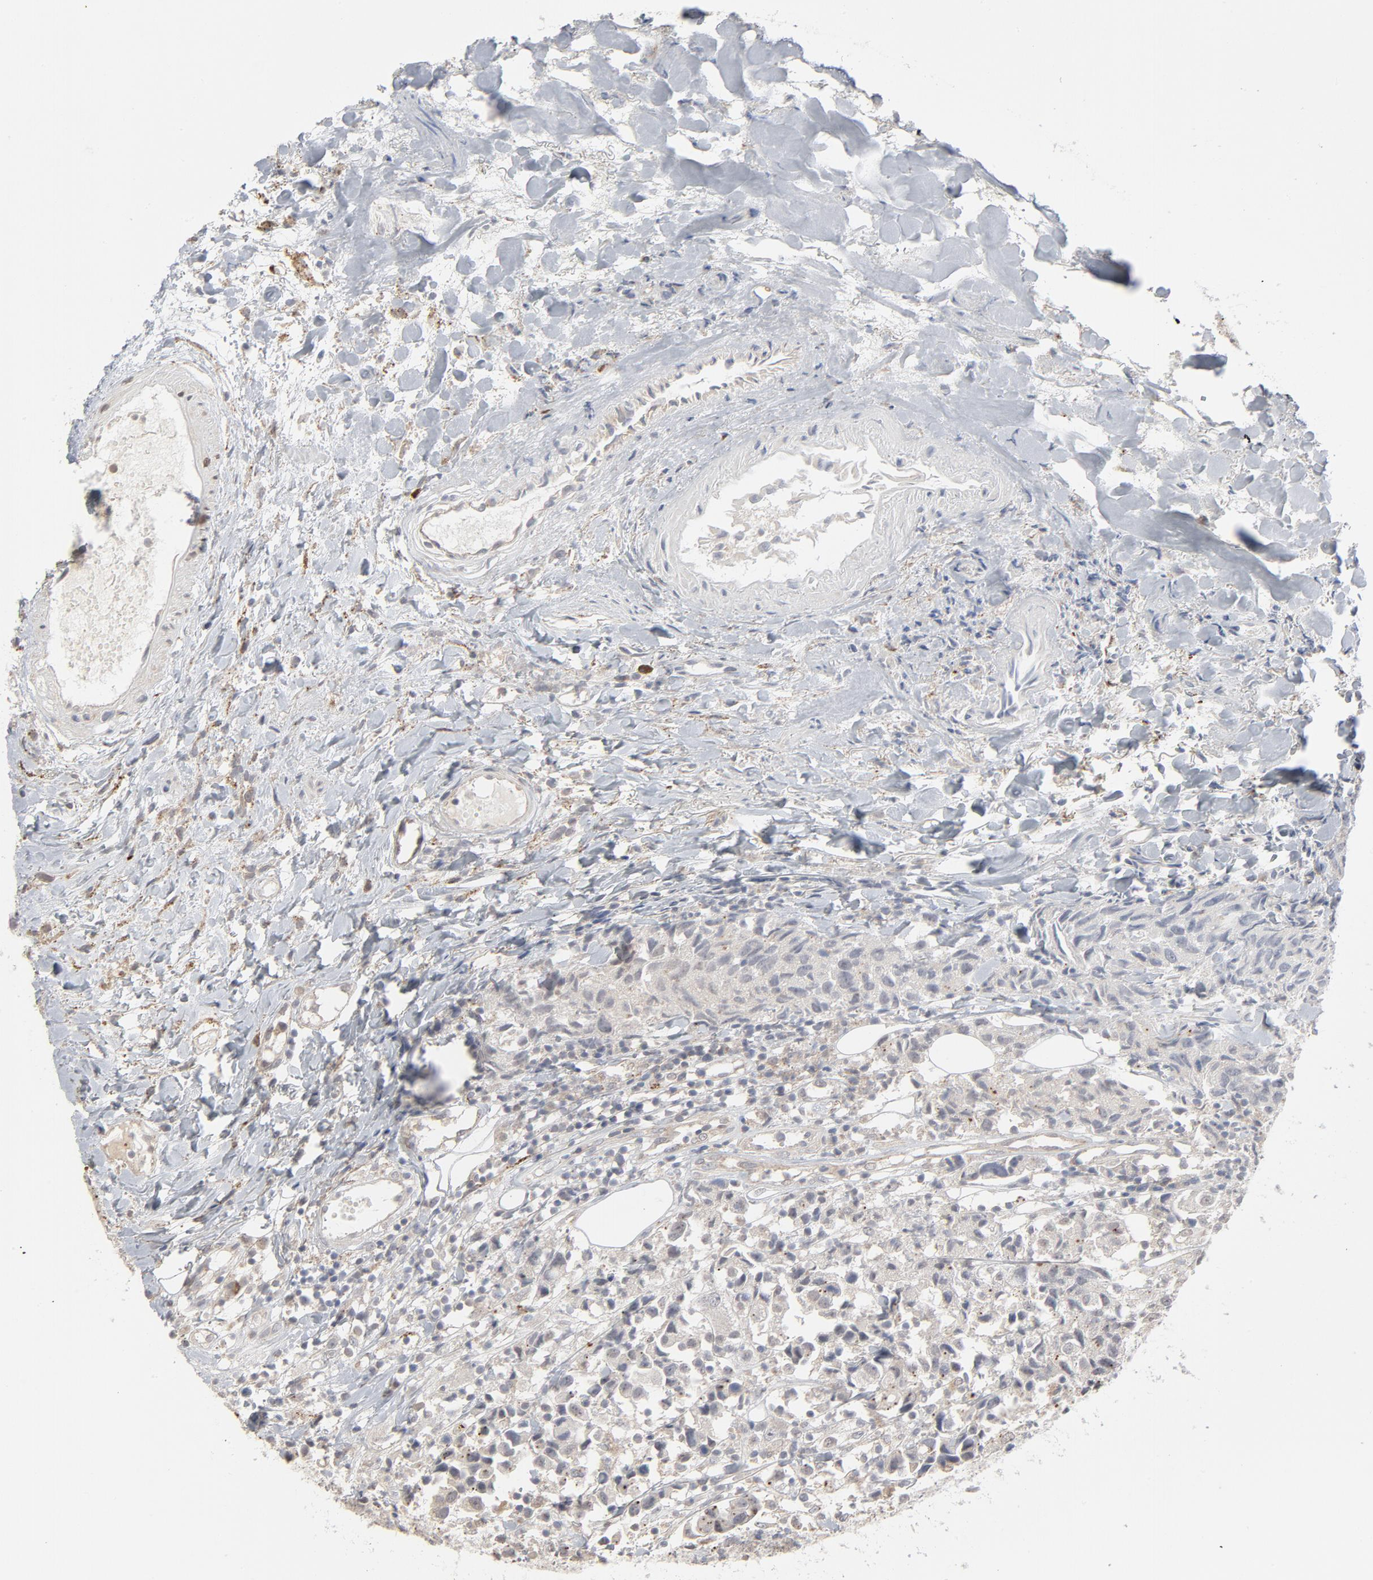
{"staining": {"intensity": "negative", "quantity": "none", "location": "none"}, "tissue": "urothelial cancer", "cell_type": "Tumor cells", "image_type": "cancer", "snomed": [{"axis": "morphology", "description": "Urothelial carcinoma, High grade"}, {"axis": "topography", "description": "Urinary bladder"}], "caption": "The histopathology image exhibits no significant staining in tumor cells of urothelial cancer. Nuclei are stained in blue.", "gene": "POMT2", "patient": {"sex": "female", "age": 75}}